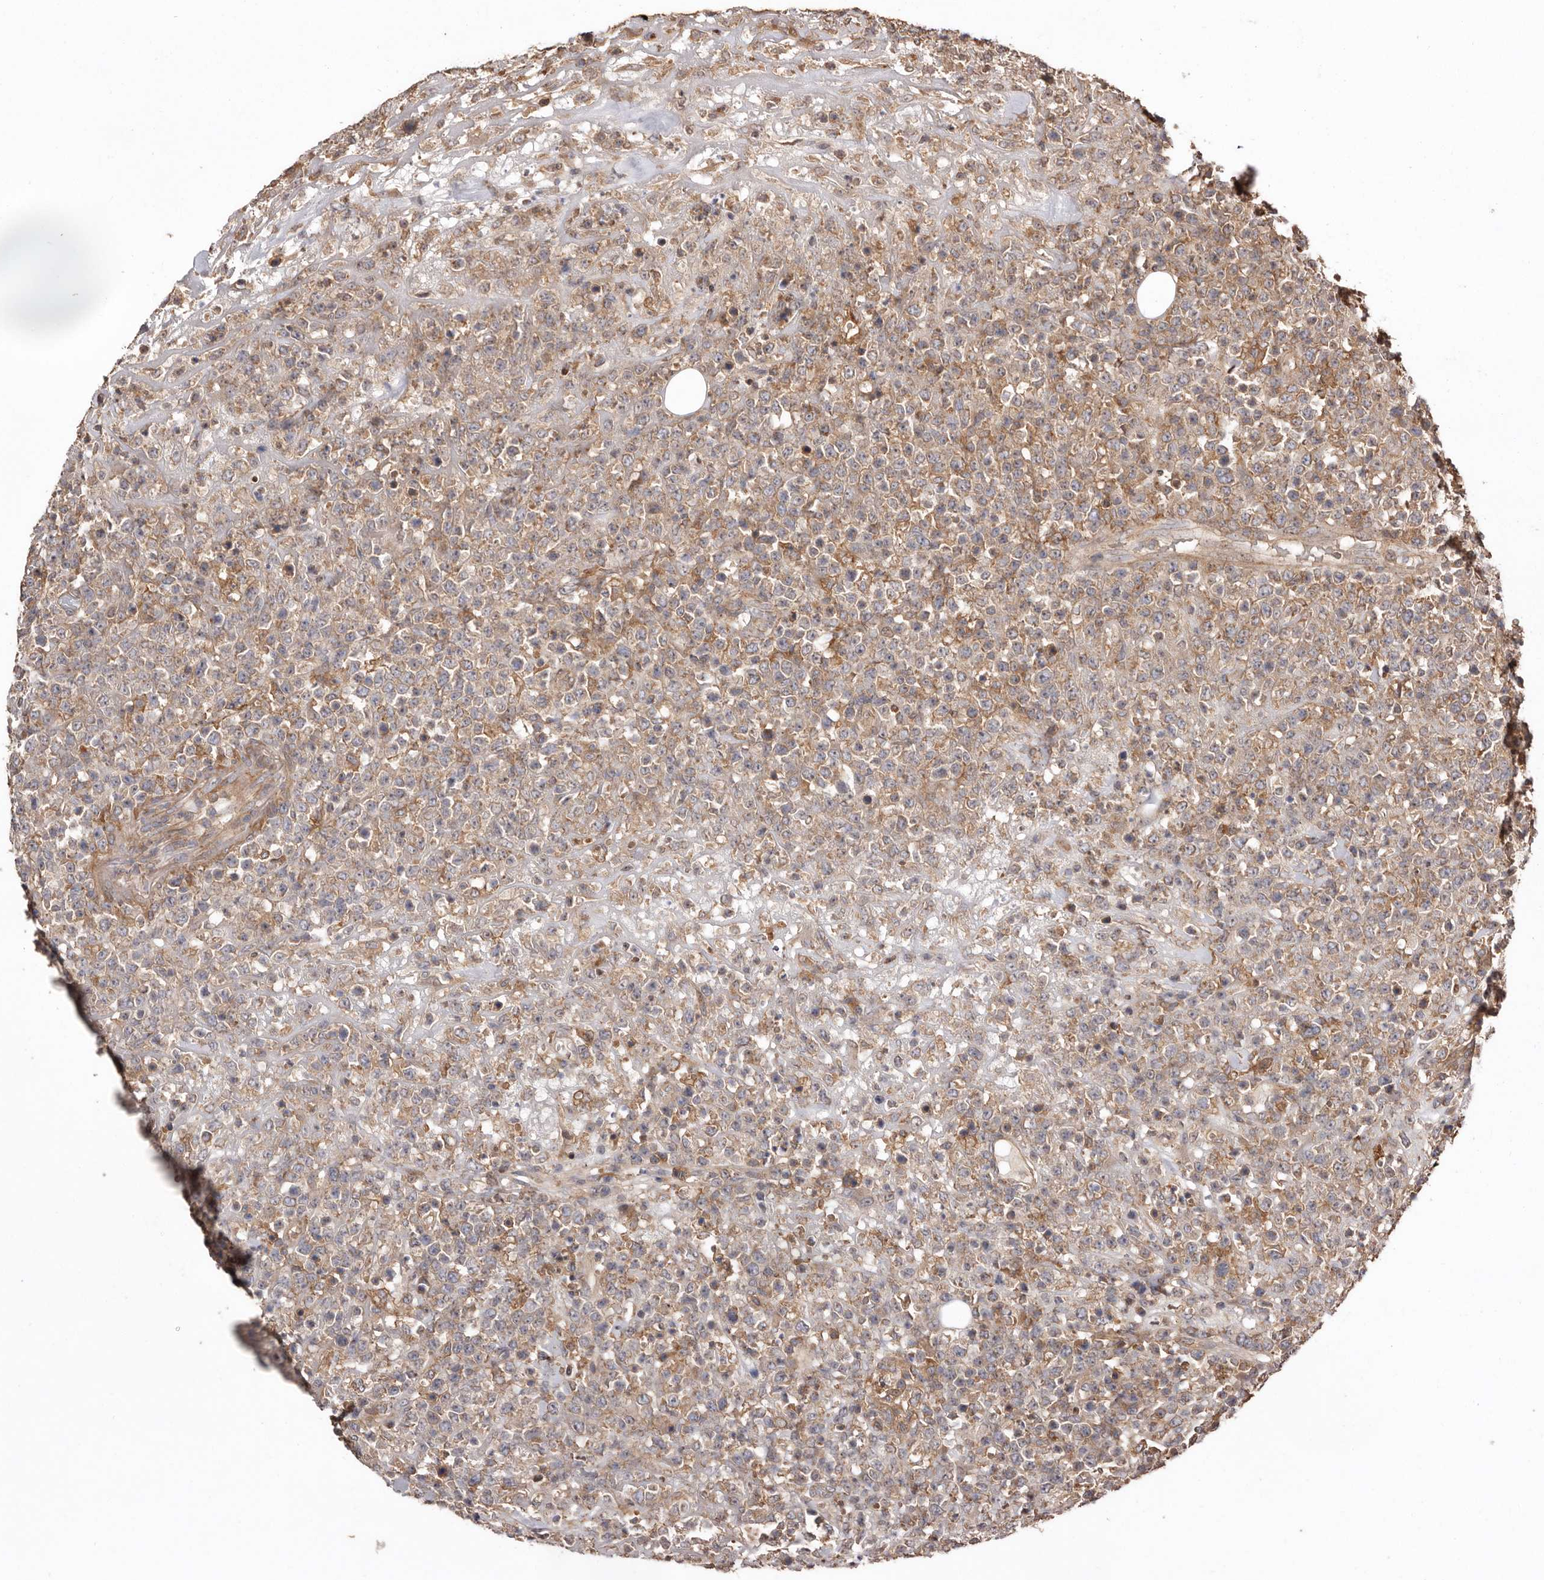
{"staining": {"intensity": "weak", "quantity": "<25%", "location": "cytoplasmic/membranous"}, "tissue": "lymphoma", "cell_type": "Tumor cells", "image_type": "cancer", "snomed": [{"axis": "morphology", "description": "Malignant lymphoma, non-Hodgkin's type, High grade"}, {"axis": "topography", "description": "Colon"}], "caption": "High magnification brightfield microscopy of lymphoma stained with DAB (brown) and counterstained with hematoxylin (blue): tumor cells show no significant expression.", "gene": "RWDD1", "patient": {"sex": "female", "age": 53}}